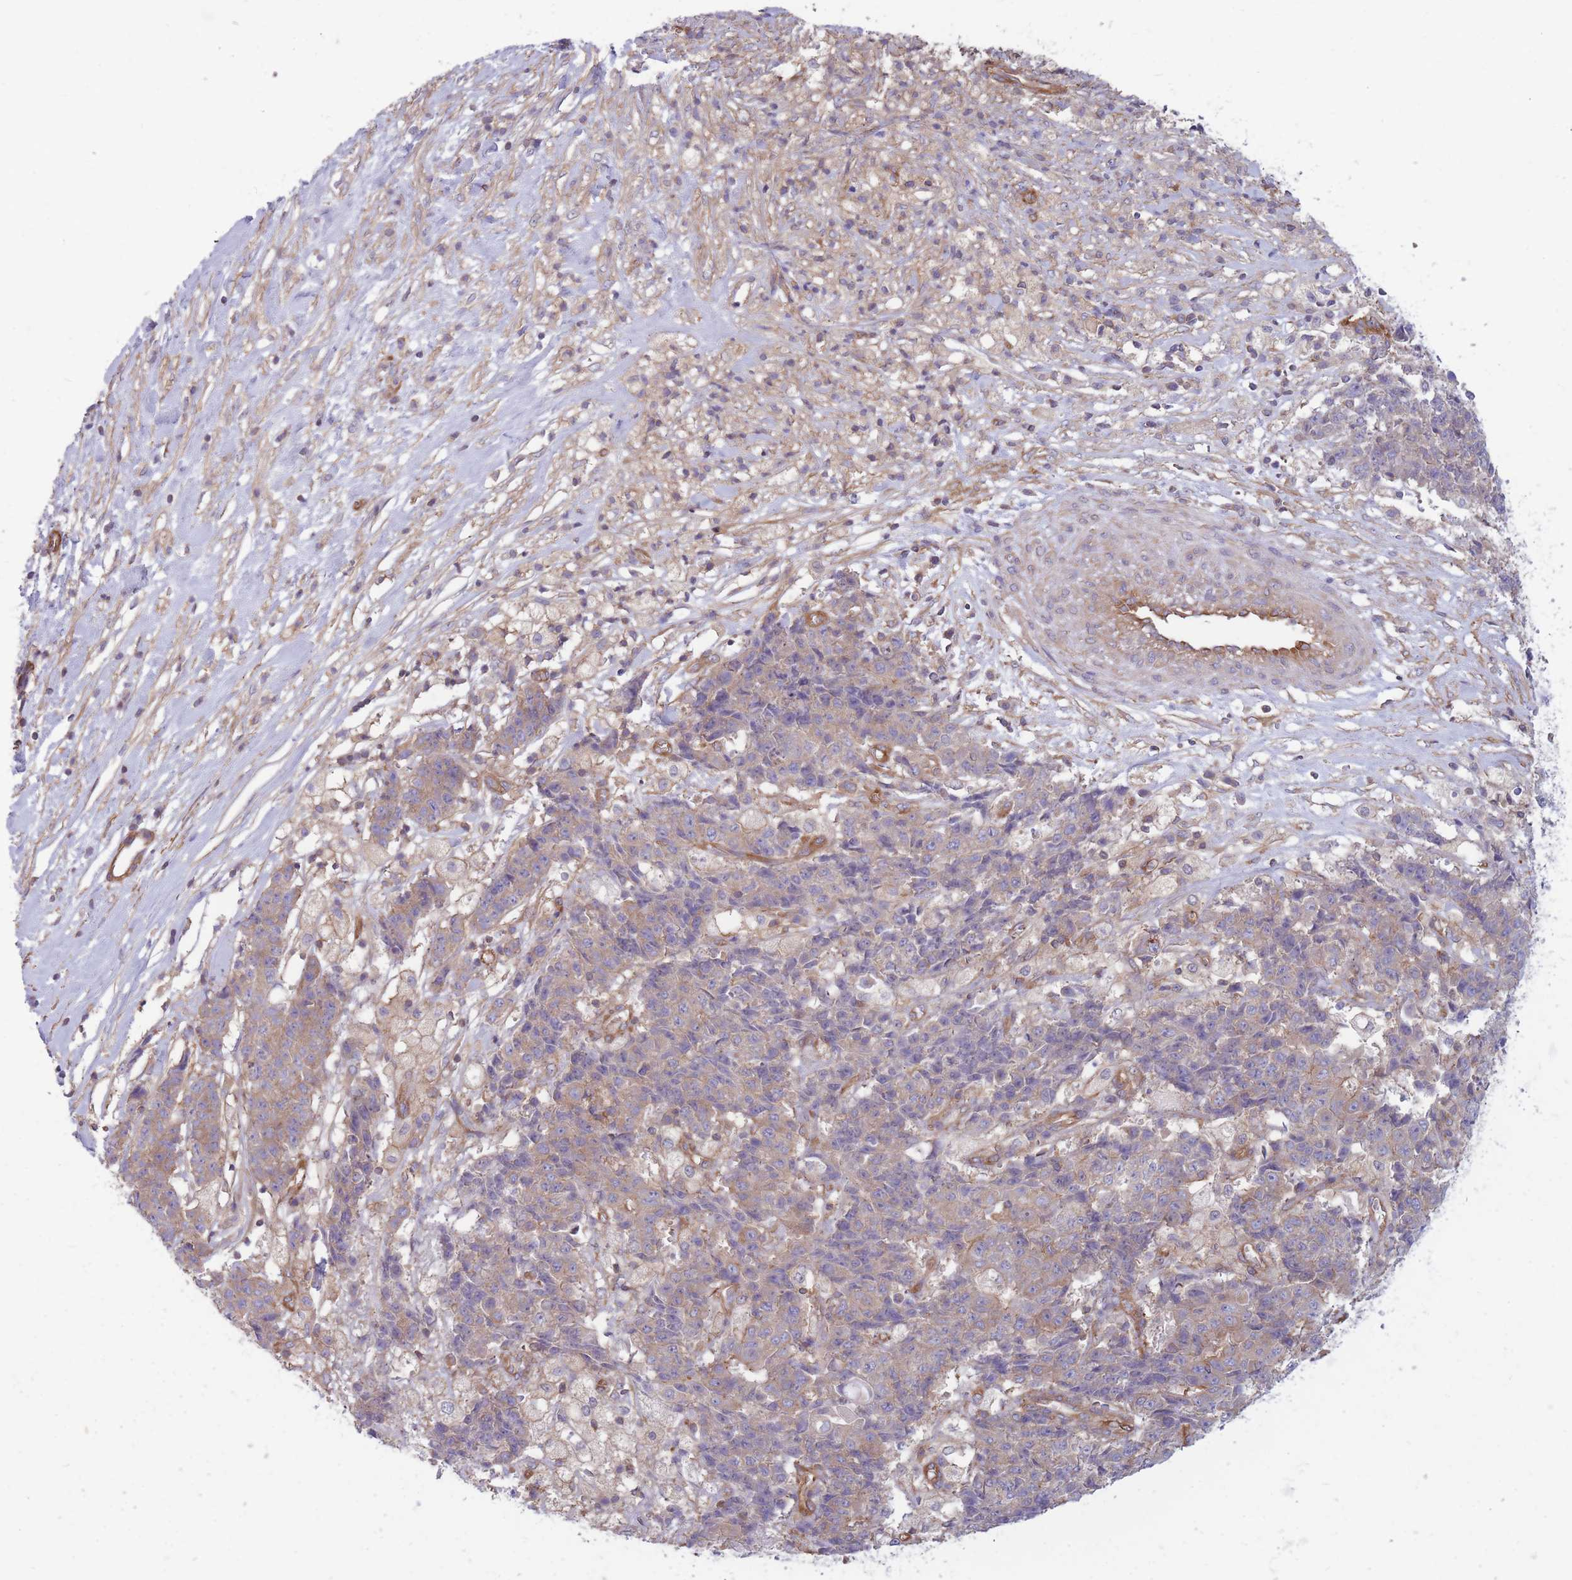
{"staining": {"intensity": "weak", "quantity": "<25%", "location": "cytoplasmic/membranous"}, "tissue": "ovarian cancer", "cell_type": "Tumor cells", "image_type": "cancer", "snomed": [{"axis": "morphology", "description": "Carcinoma, endometroid"}, {"axis": "topography", "description": "Ovary"}], "caption": "Endometroid carcinoma (ovarian) stained for a protein using immunohistochemistry demonstrates no expression tumor cells.", "gene": "GGA1", "patient": {"sex": "female", "age": 42}}